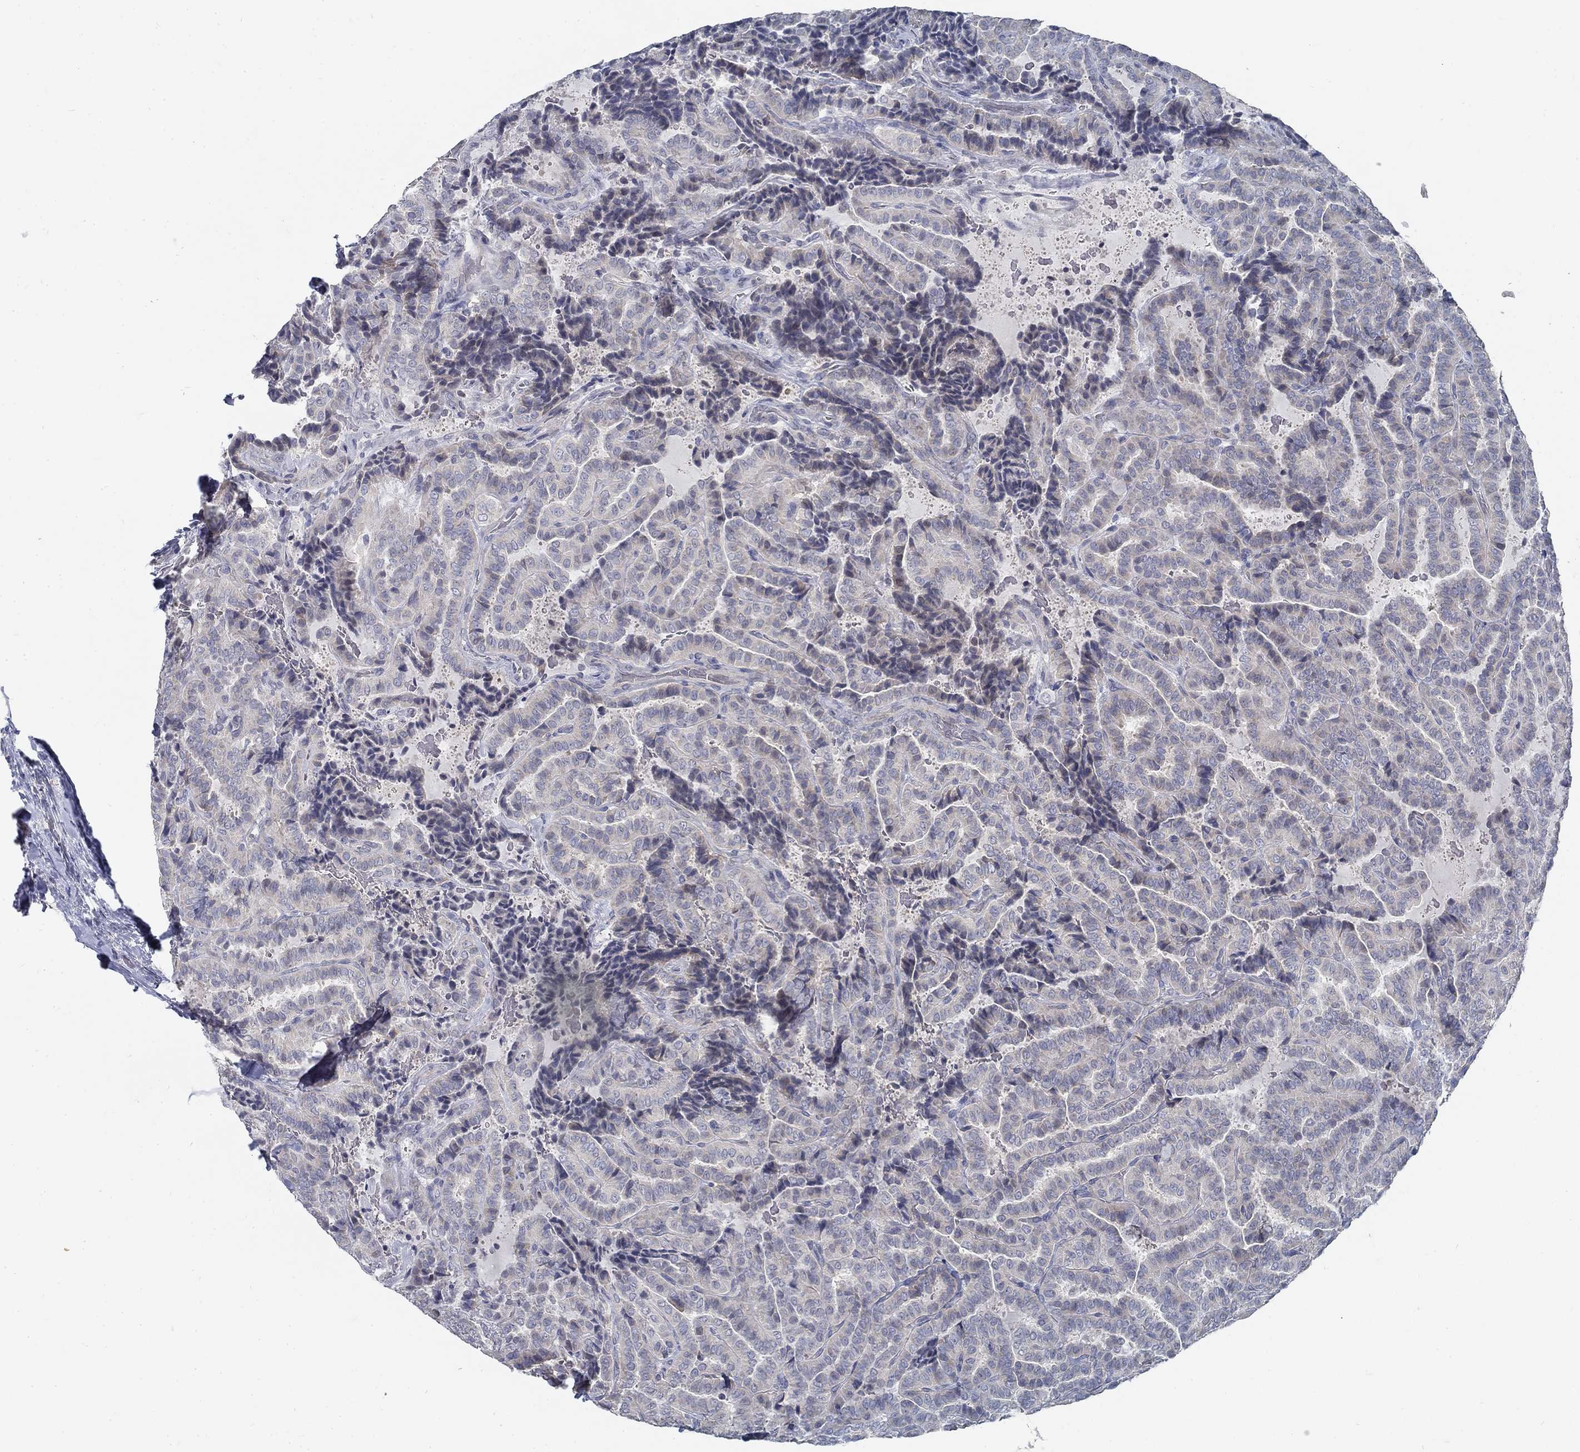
{"staining": {"intensity": "negative", "quantity": "none", "location": "none"}, "tissue": "thyroid cancer", "cell_type": "Tumor cells", "image_type": "cancer", "snomed": [{"axis": "morphology", "description": "Papillary adenocarcinoma, NOS"}, {"axis": "topography", "description": "Thyroid gland"}], "caption": "Thyroid papillary adenocarcinoma was stained to show a protein in brown. There is no significant staining in tumor cells.", "gene": "ATP1A3", "patient": {"sex": "female", "age": 39}}